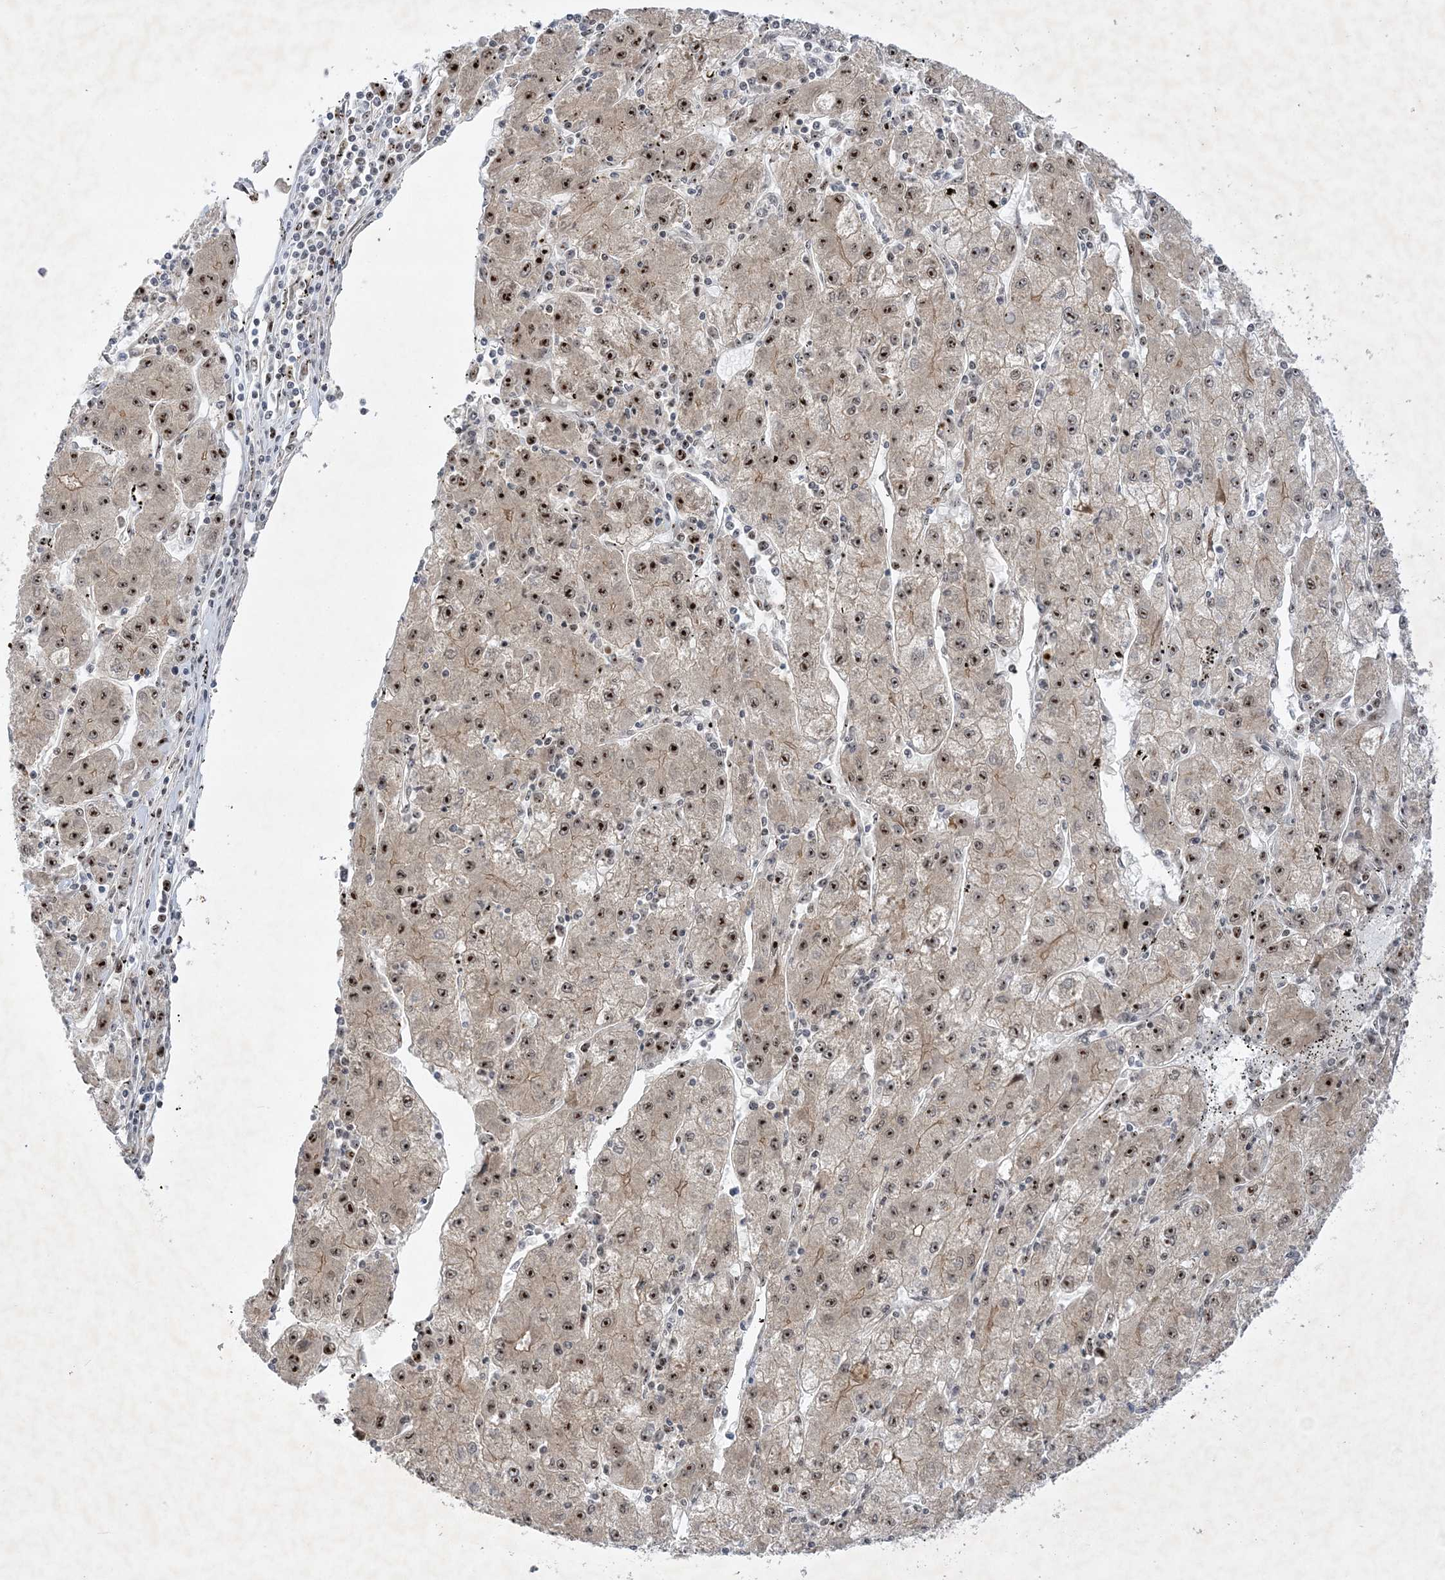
{"staining": {"intensity": "moderate", "quantity": ">75%", "location": "nuclear"}, "tissue": "liver cancer", "cell_type": "Tumor cells", "image_type": "cancer", "snomed": [{"axis": "morphology", "description": "Carcinoma, Hepatocellular, NOS"}, {"axis": "topography", "description": "Liver"}], "caption": "A brown stain shows moderate nuclear expression of a protein in human liver cancer (hepatocellular carcinoma) tumor cells. The staining is performed using DAB (3,3'-diaminobenzidine) brown chromogen to label protein expression. The nuclei are counter-stained blue using hematoxylin.", "gene": "NPM3", "patient": {"sex": "male", "age": 72}}